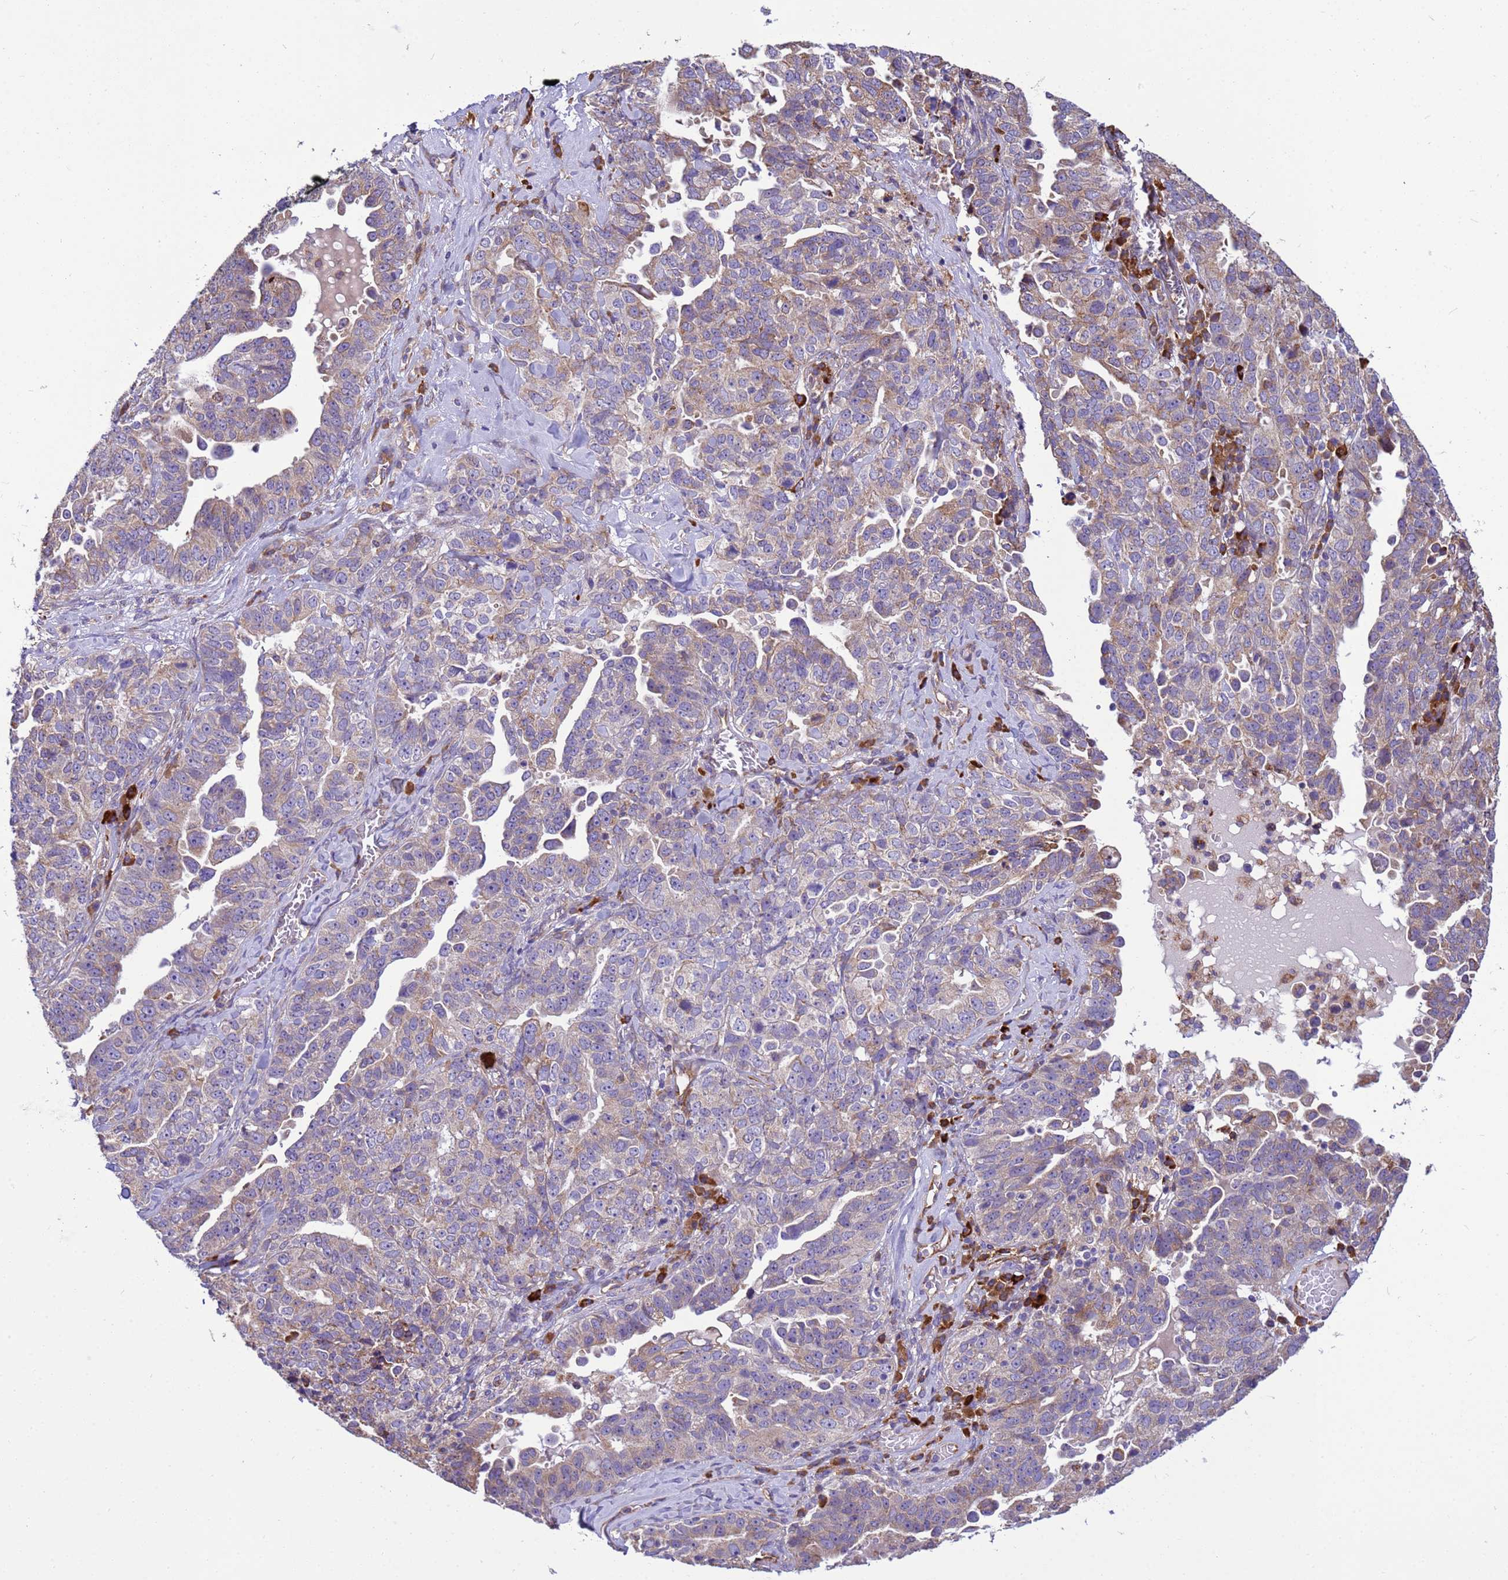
{"staining": {"intensity": "weak", "quantity": "25%-75%", "location": "cytoplasmic/membranous"}, "tissue": "ovarian cancer", "cell_type": "Tumor cells", "image_type": "cancer", "snomed": [{"axis": "morphology", "description": "Carcinoma, endometroid"}, {"axis": "topography", "description": "Ovary"}], "caption": "DAB (3,3'-diaminobenzidine) immunohistochemical staining of human ovarian cancer (endometroid carcinoma) exhibits weak cytoplasmic/membranous protein positivity in approximately 25%-75% of tumor cells.", "gene": "THAP5", "patient": {"sex": "female", "age": 62}}